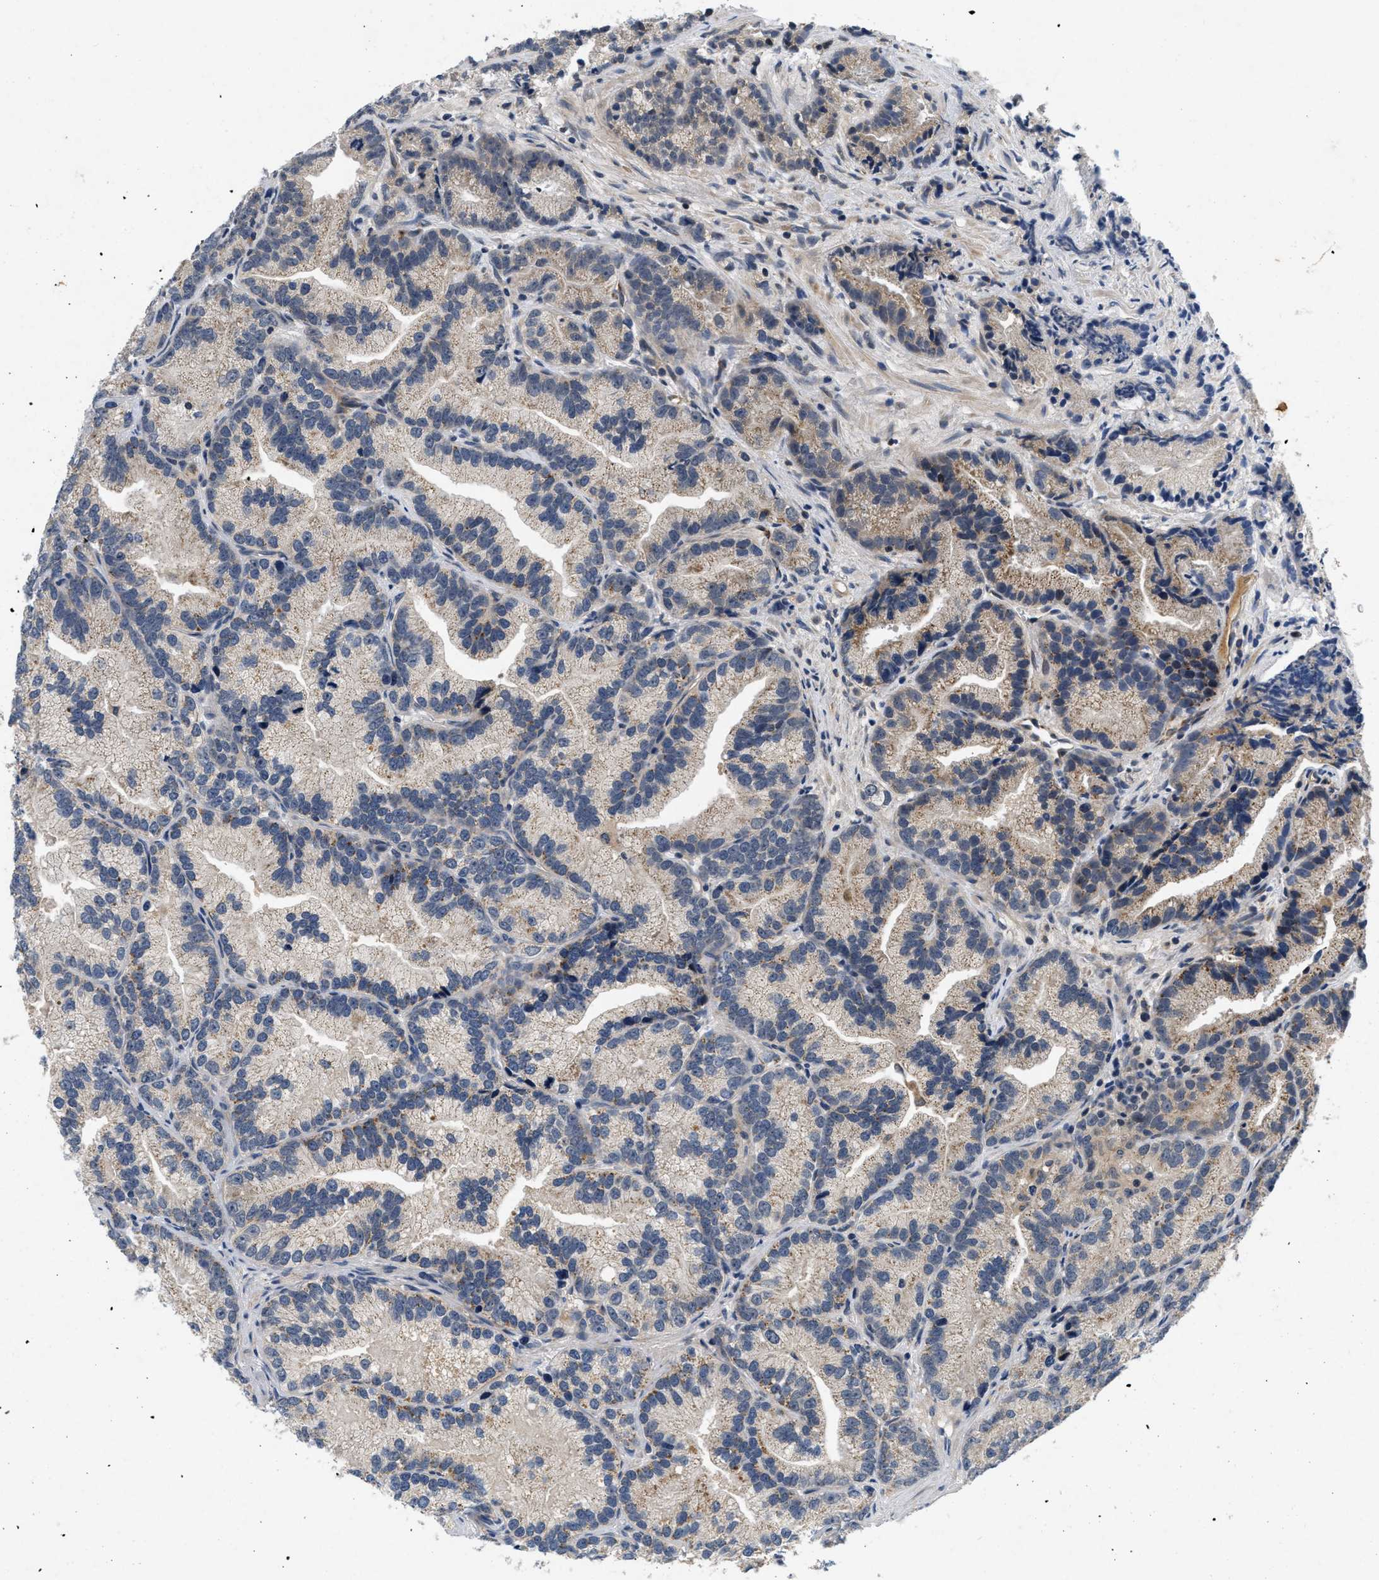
{"staining": {"intensity": "weak", "quantity": "25%-75%", "location": "cytoplasmic/membranous"}, "tissue": "prostate cancer", "cell_type": "Tumor cells", "image_type": "cancer", "snomed": [{"axis": "morphology", "description": "Adenocarcinoma, Low grade"}, {"axis": "topography", "description": "Prostate"}], "caption": "DAB (3,3'-diaminobenzidine) immunohistochemical staining of prostate cancer (adenocarcinoma (low-grade)) shows weak cytoplasmic/membranous protein positivity in about 25%-75% of tumor cells.", "gene": "PDP1", "patient": {"sex": "male", "age": 89}}